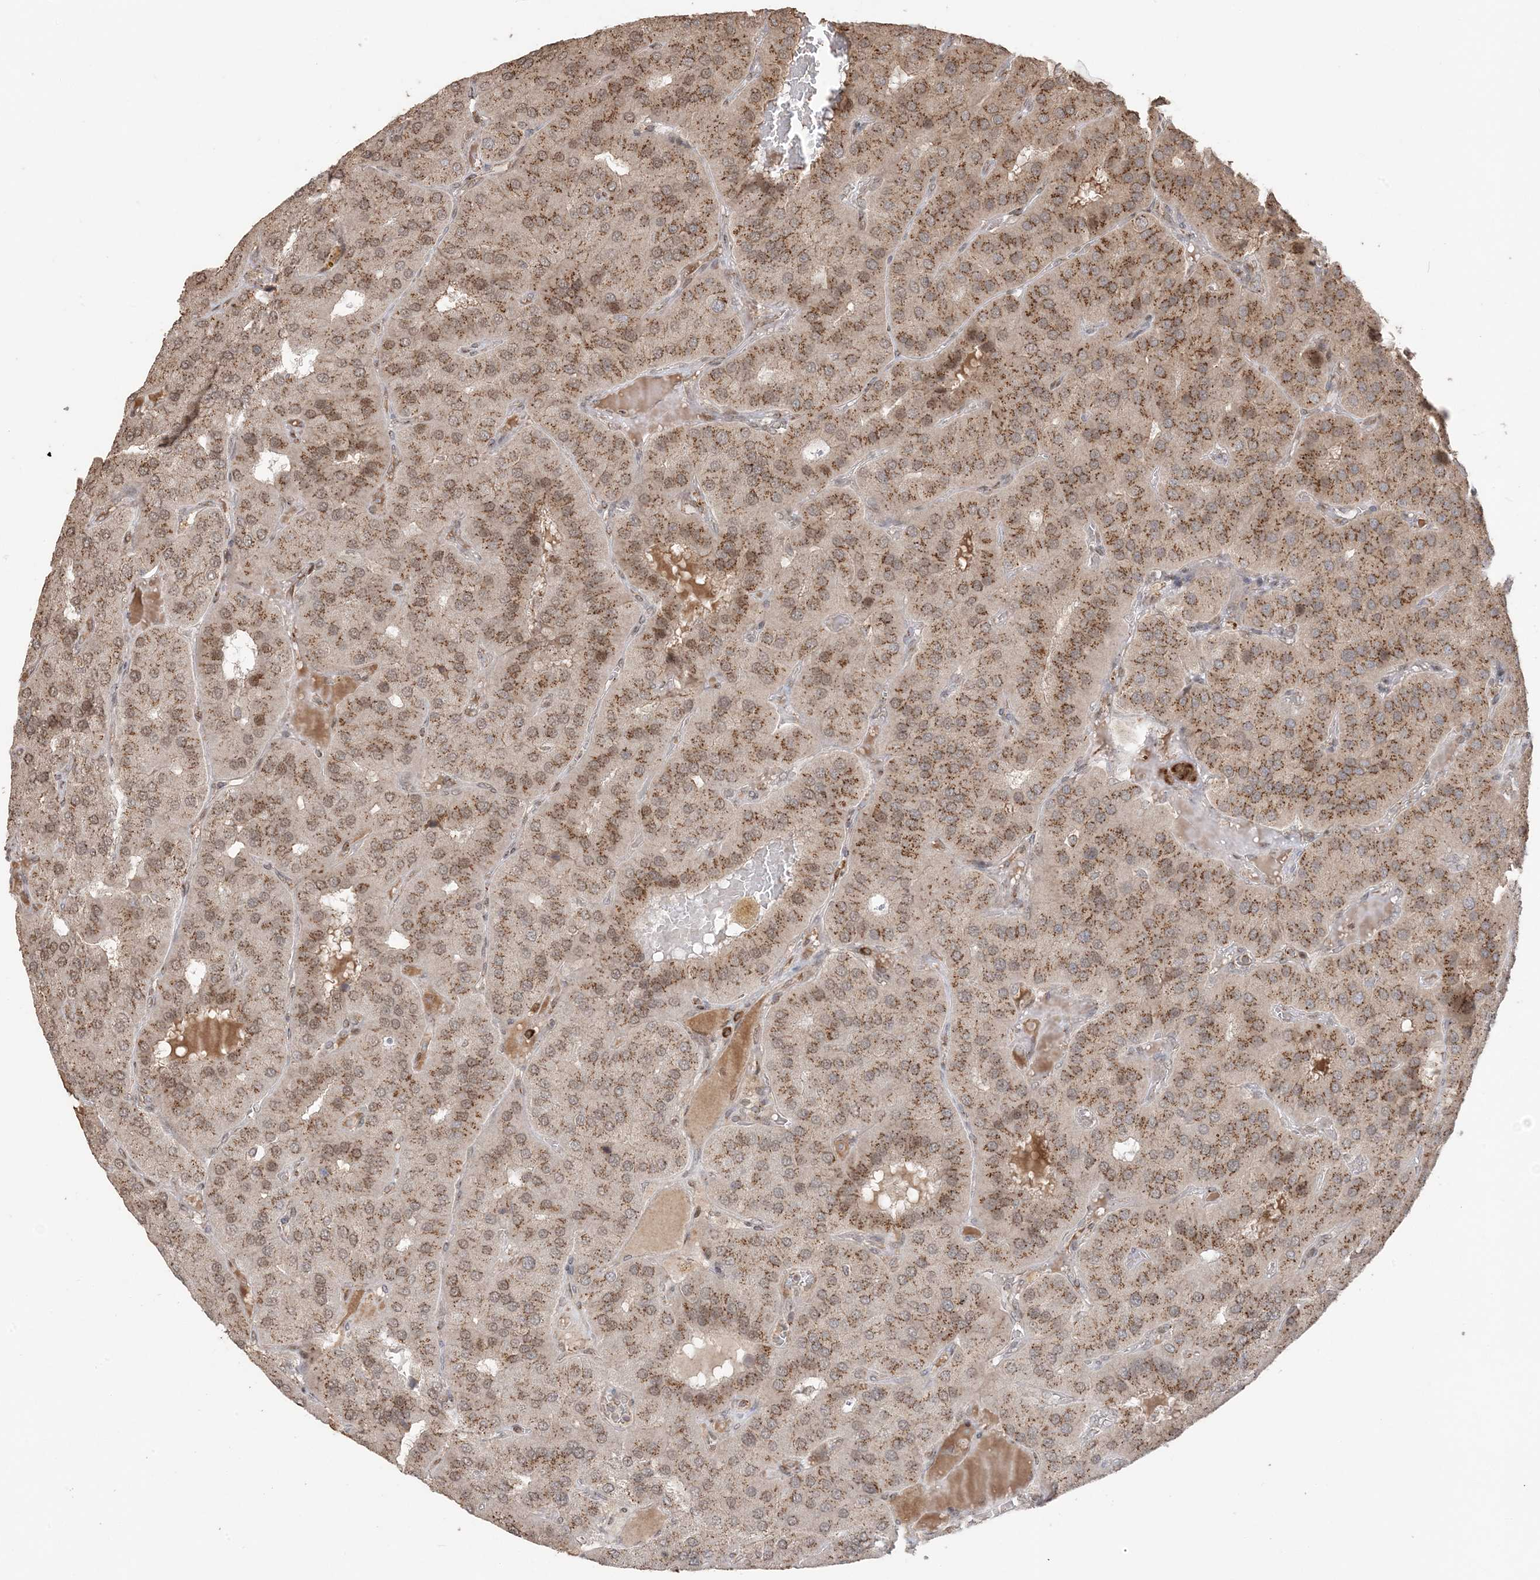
{"staining": {"intensity": "moderate", "quantity": ">75%", "location": "cytoplasmic/membranous"}, "tissue": "parathyroid gland", "cell_type": "Glandular cells", "image_type": "normal", "snomed": [{"axis": "morphology", "description": "Normal tissue, NOS"}, {"axis": "morphology", "description": "Adenoma, NOS"}, {"axis": "topography", "description": "Parathyroid gland"}], "caption": "Protein staining exhibits moderate cytoplasmic/membranous expression in about >75% of glandular cells in normal parathyroid gland.", "gene": "RER1", "patient": {"sex": "female", "age": 86}}